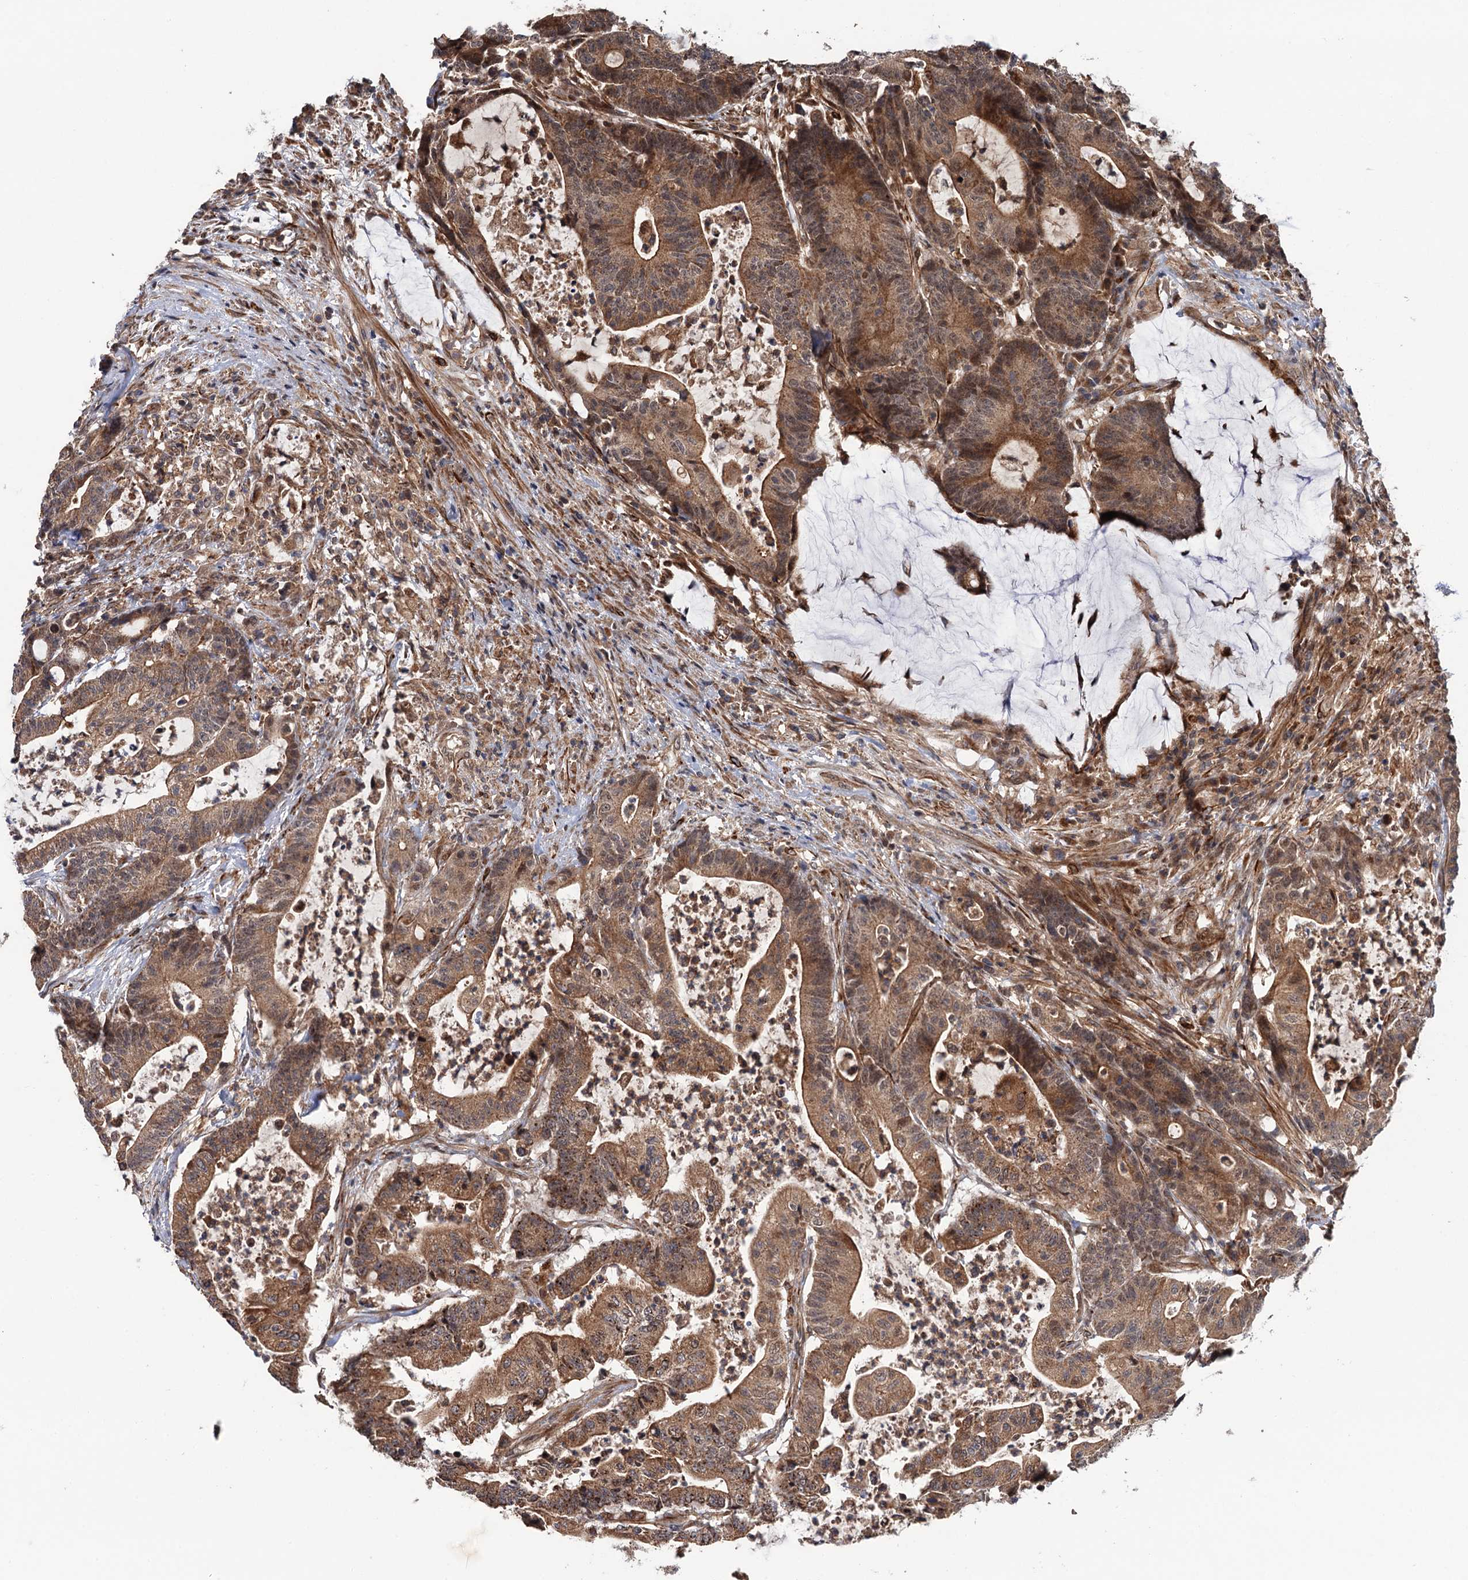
{"staining": {"intensity": "moderate", "quantity": ">75%", "location": "cytoplasmic/membranous"}, "tissue": "colorectal cancer", "cell_type": "Tumor cells", "image_type": "cancer", "snomed": [{"axis": "morphology", "description": "Adenocarcinoma, NOS"}, {"axis": "topography", "description": "Colon"}], "caption": "Approximately >75% of tumor cells in human colorectal cancer (adenocarcinoma) show moderate cytoplasmic/membranous protein expression as visualized by brown immunohistochemical staining.", "gene": "FSIP1", "patient": {"sex": "female", "age": 84}}